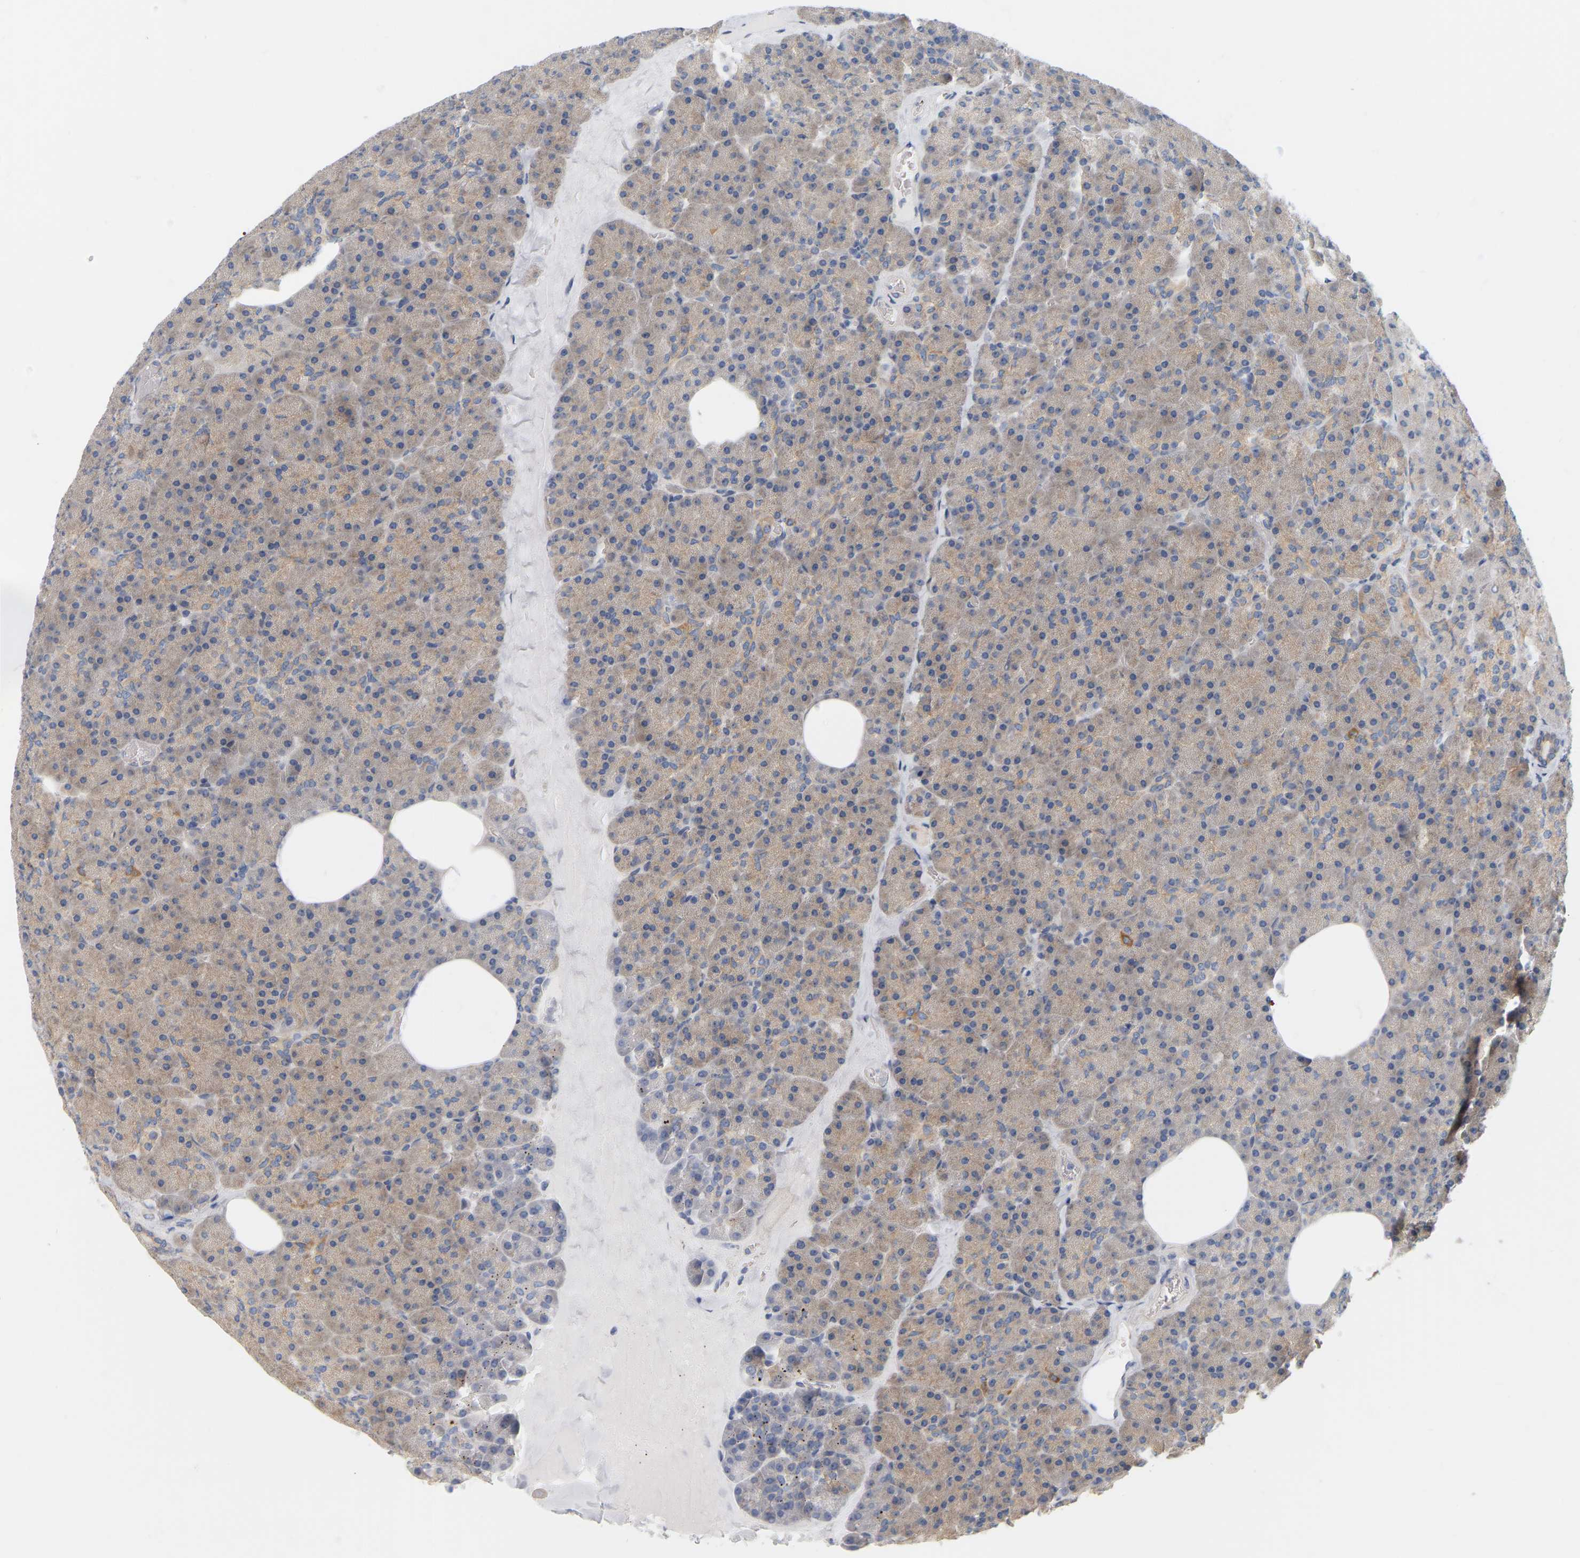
{"staining": {"intensity": "weak", "quantity": ">75%", "location": "cytoplasmic/membranous"}, "tissue": "pancreas", "cell_type": "Exocrine glandular cells", "image_type": "normal", "snomed": [{"axis": "morphology", "description": "Normal tissue, NOS"}, {"axis": "morphology", "description": "Carcinoid, malignant, NOS"}, {"axis": "topography", "description": "Pancreas"}], "caption": "Immunohistochemical staining of normal human pancreas reveals low levels of weak cytoplasmic/membranous positivity in about >75% of exocrine glandular cells.", "gene": "MINDY4", "patient": {"sex": "female", "age": 35}}